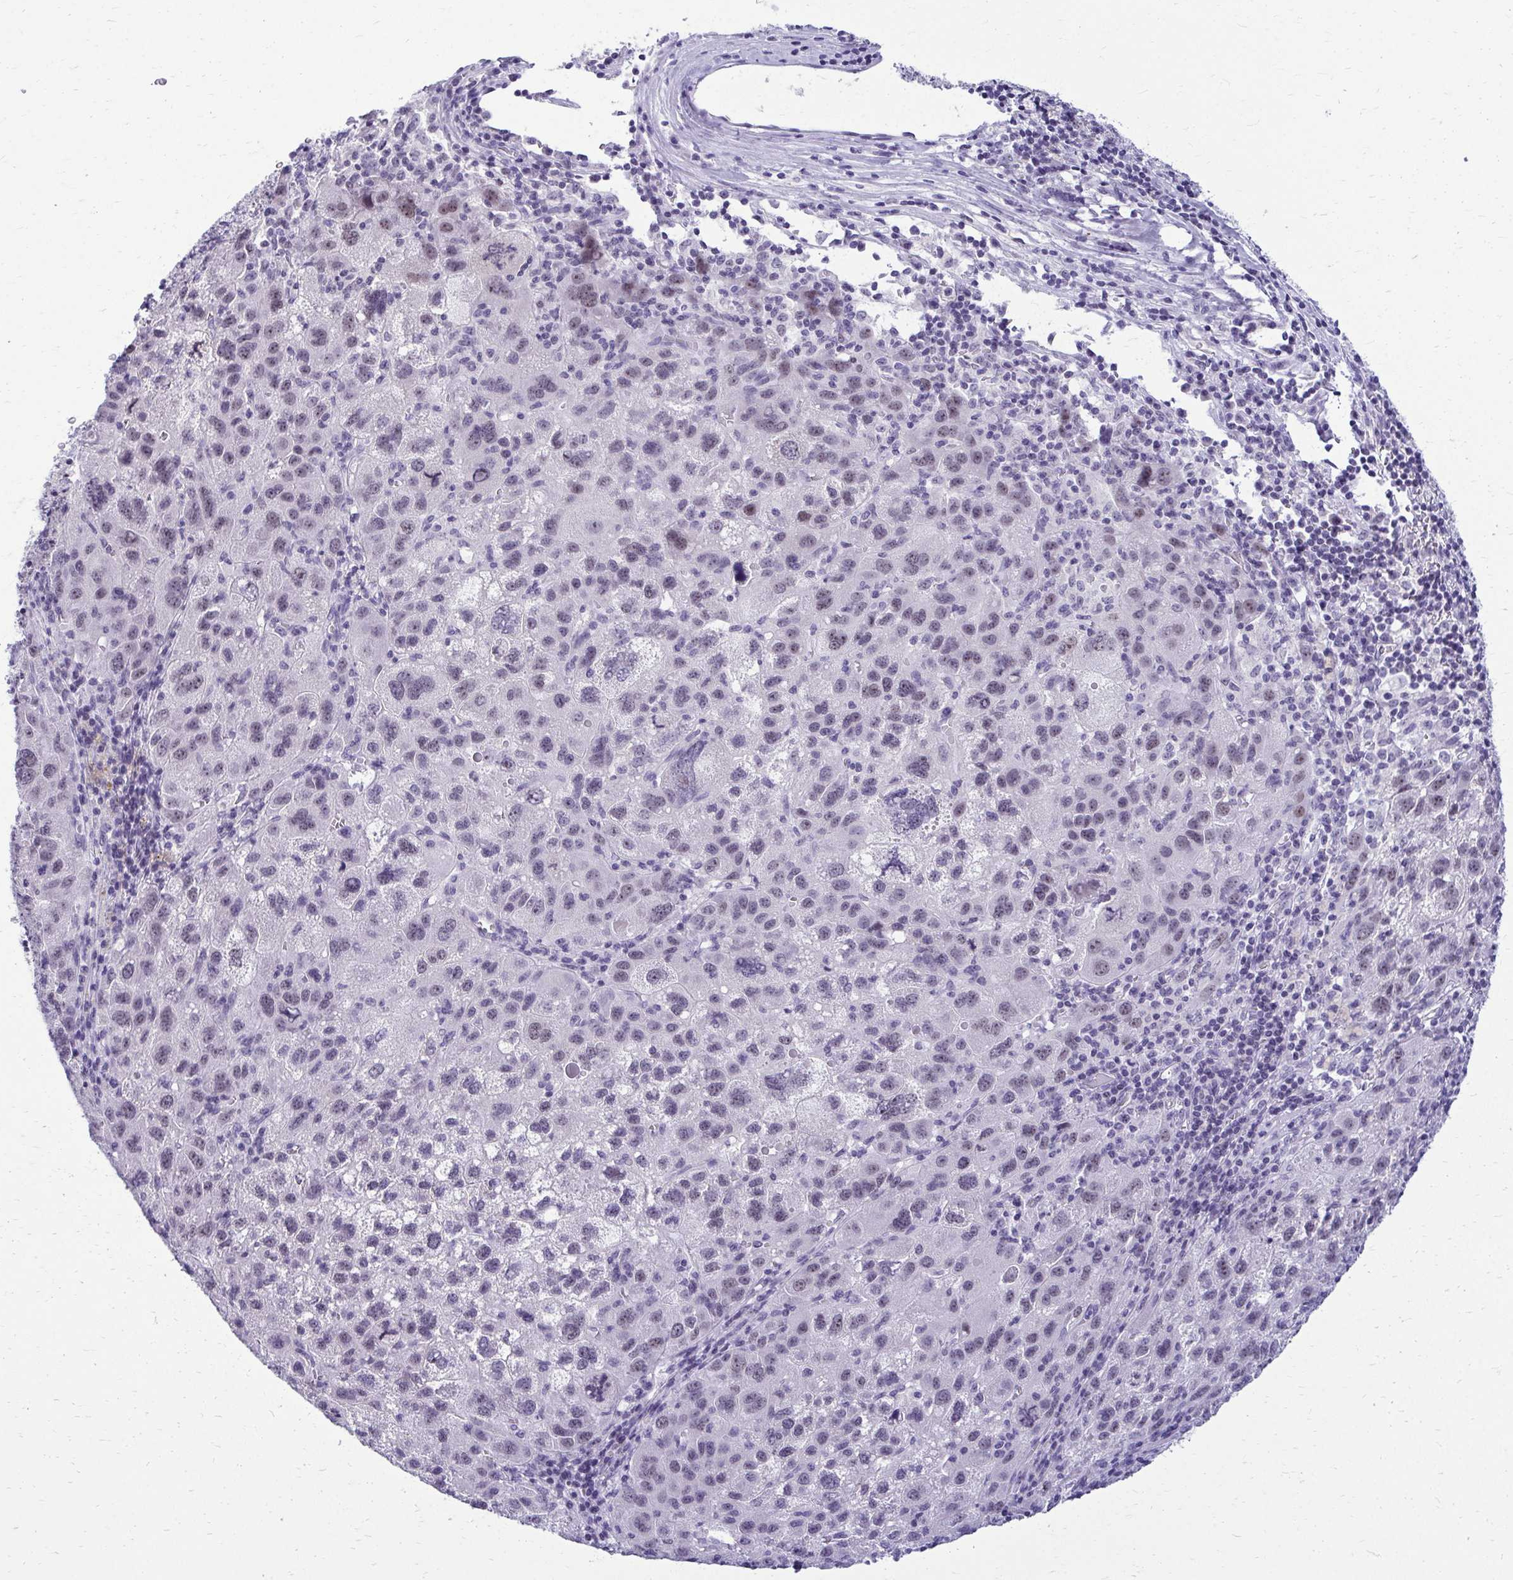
{"staining": {"intensity": "negative", "quantity": "none", "location": "none"}, "tissue": "liver cancer", "cell_type": "Tumor cells", "image_type": "cancer", "snomed": [{"axis": "morphology", "description": "Carcinoma, Hepatocellular, NOS"}, {"axis": "topography", "description": "Liver"}], "caption": "Tumor cells are negative for brown protein staining in liver cancer.", "gene": "NIFK", "patient": {"sex": "female", "age": 77}}